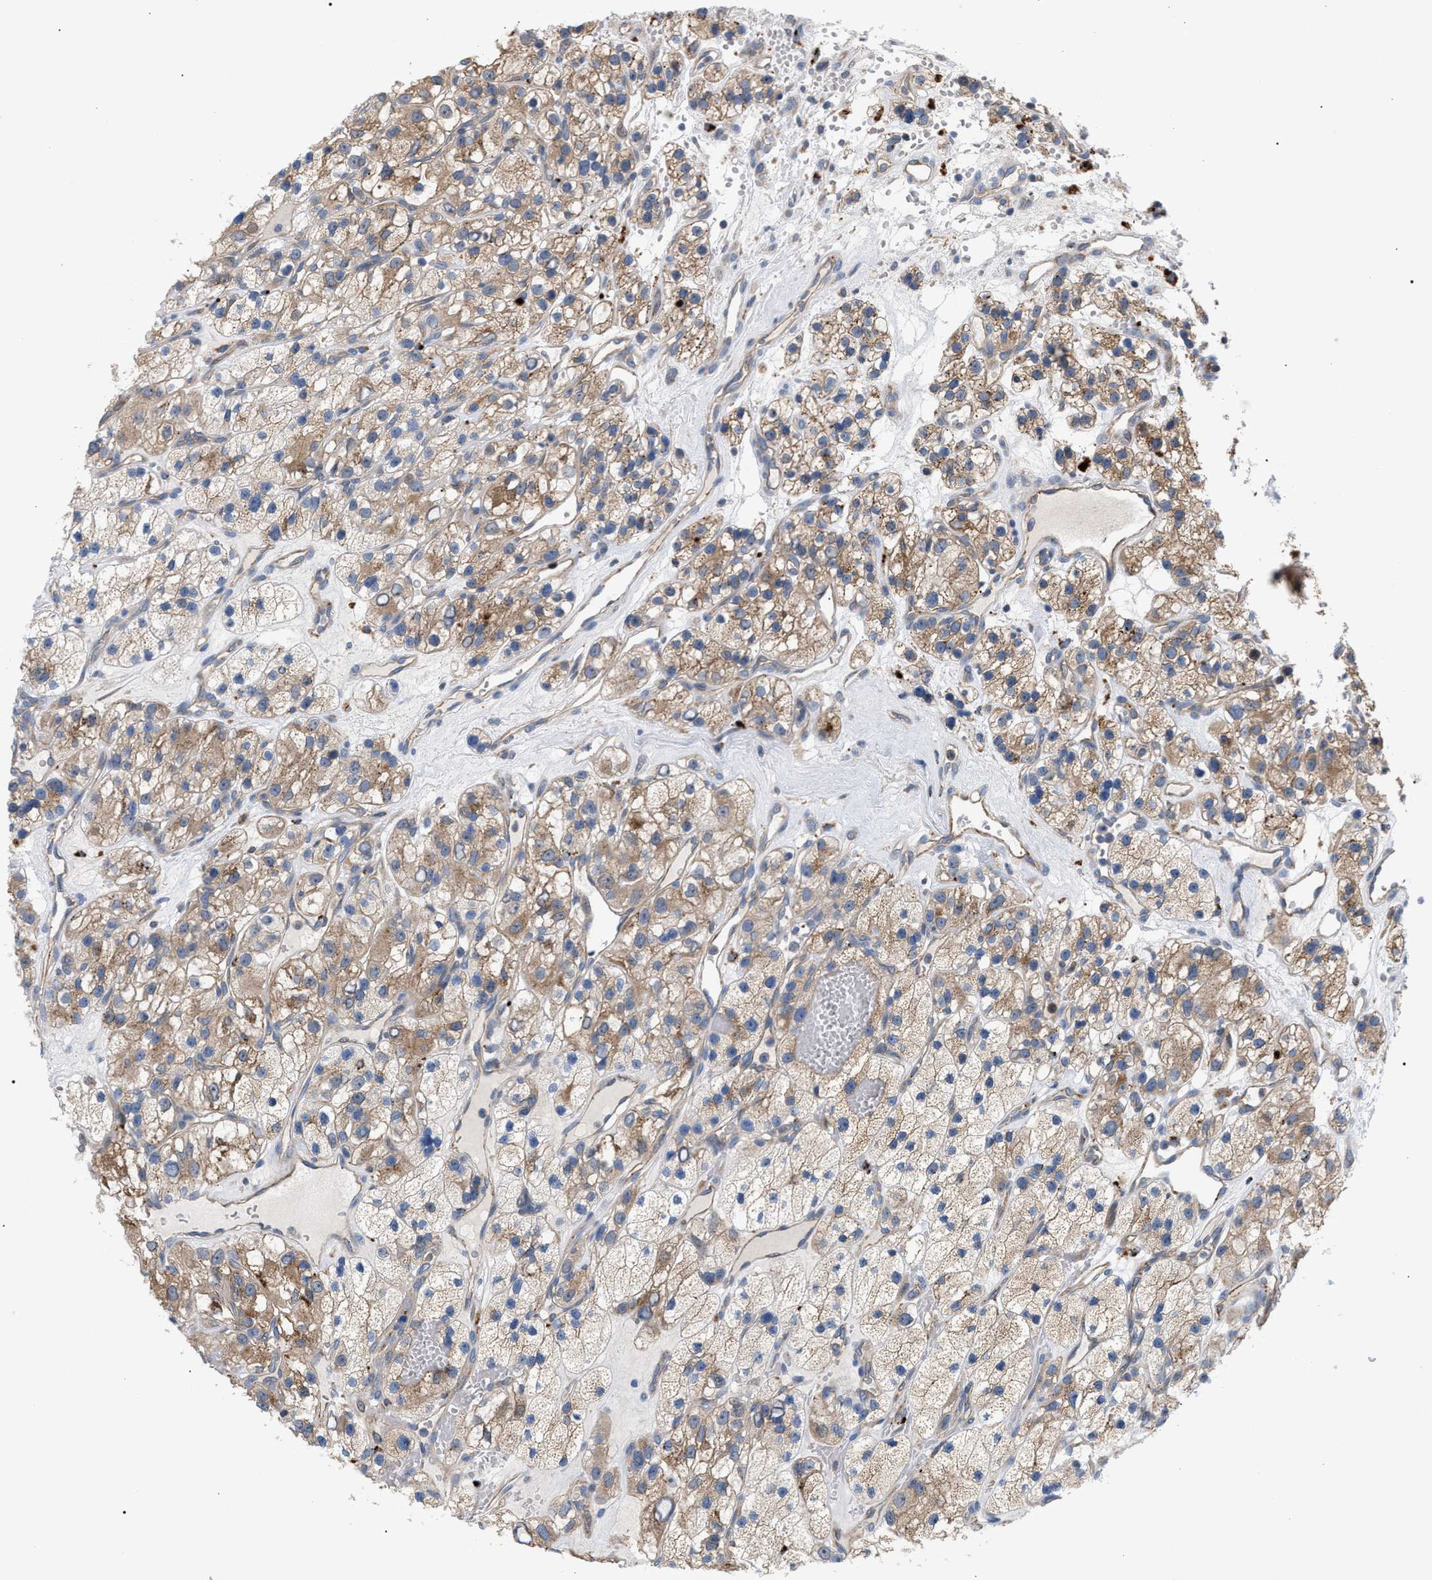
{"staining": {"intensity": "moderate", "quantity": ">75%", "location": "cytoplasmic/membranous"}, "tissue": "renal cancer", "cell_type": "Tumor cells", "image_type": "cancer", "snomed": [{"axis": "morphology", "description": "Adenocarcinoma, NOS"}, {"axis": "topography", "description": "Kidney"}], "caption": "Human adenocarcinoma (renal) stained with a protein marker exhibits moderate staining in tumor cells.", "gene": "MBTD1", "patient": {"sex": "female", "age": 57}}